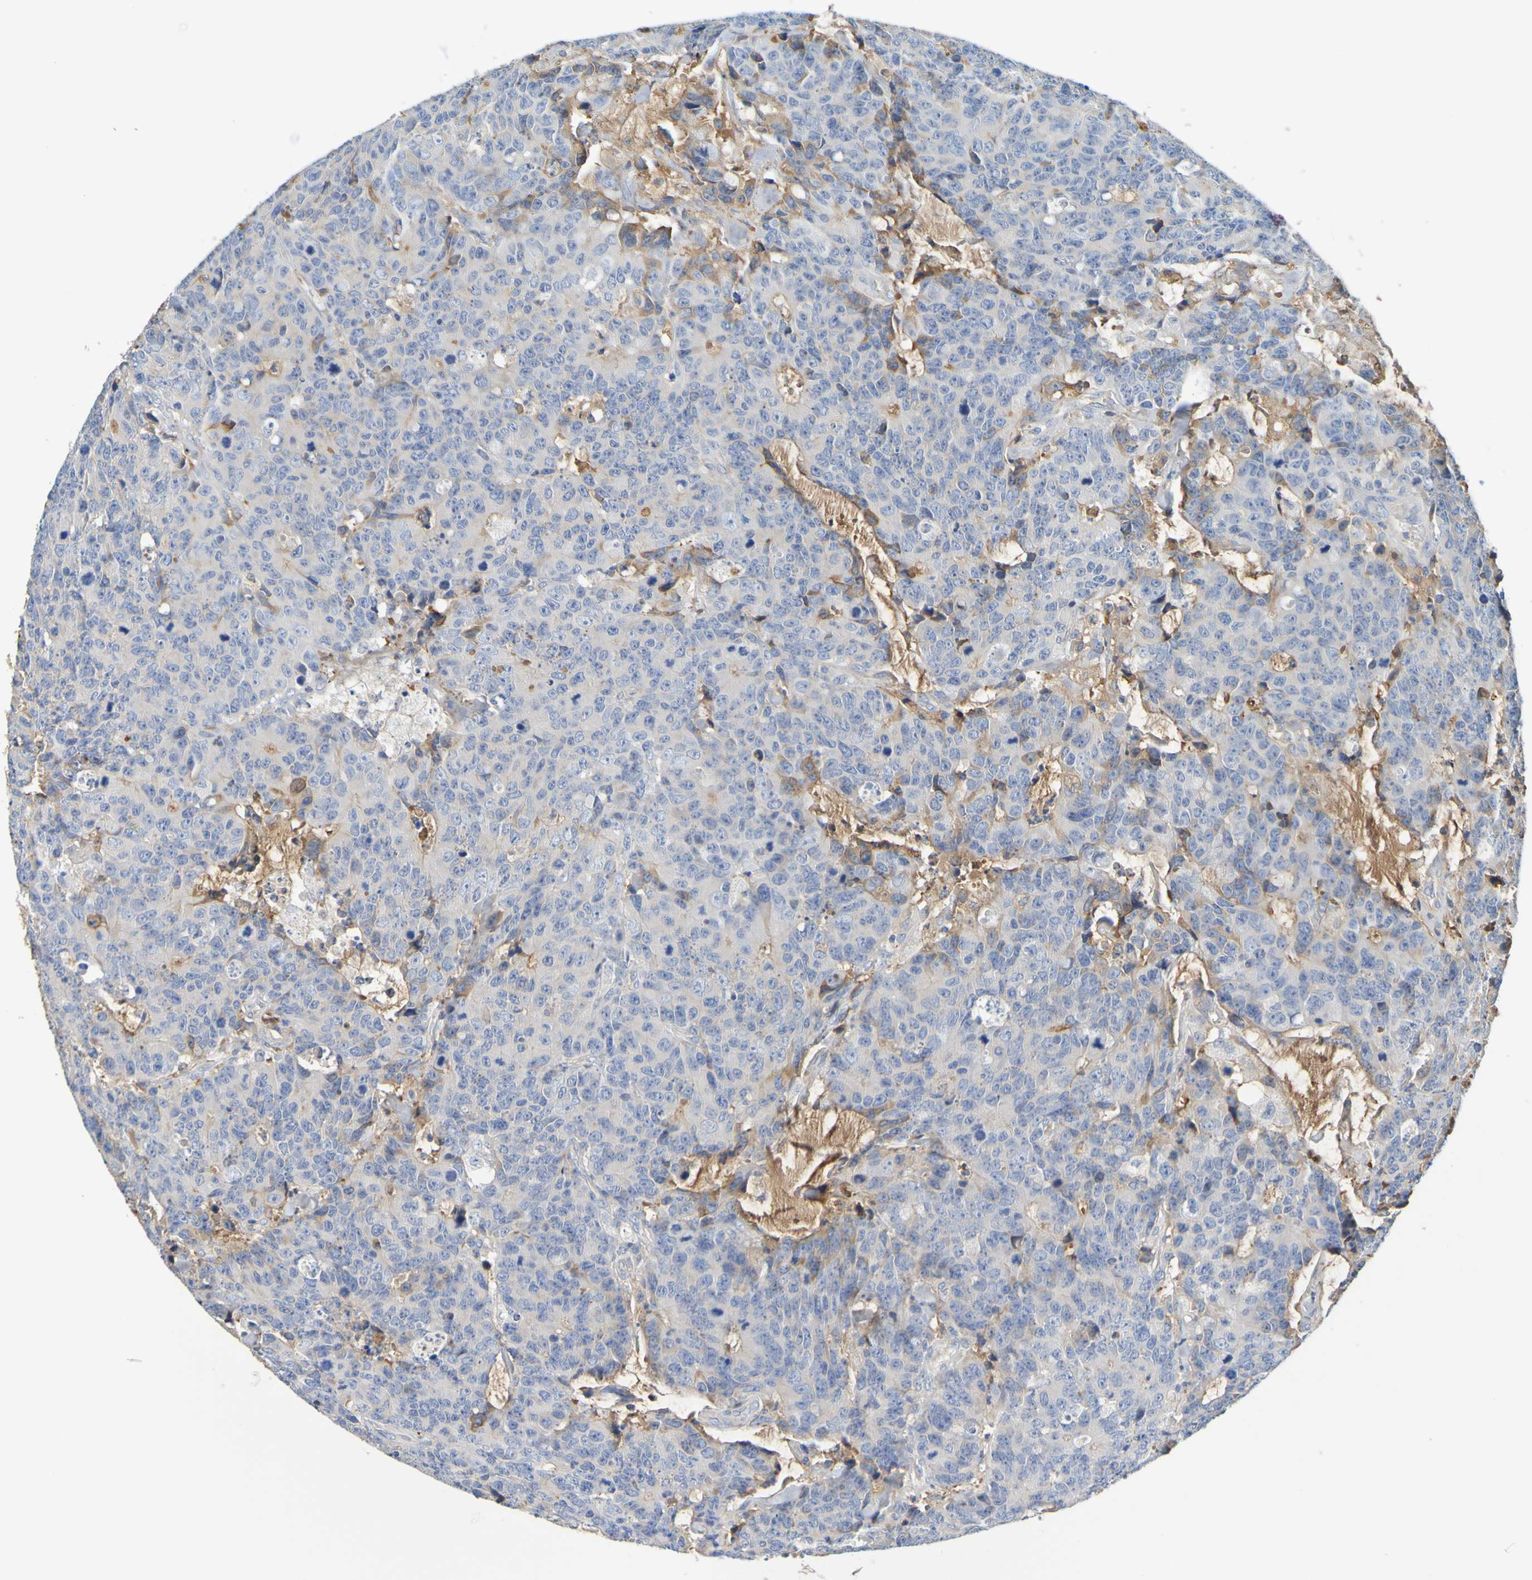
{"staining": {"intensity": "moderate", "quantity": "<25%", "location": "cytoplasmic/membranous"}, "tissue": "colorectal cancer", "cell_type": "Tumor cells", "image_type": "cancer", "snomed": [{"axis": "morphology", "description": "Adenocarcinoma, NOS"}, {"axis": "topography", "description": "Colon"}], "caption": "Protein expression analysis of human colorectal adenocarcinoma reveals moderate cytoplasmic/membranous positivity in about <25% of tumor cells.", "gene": "GAB3", "patient": {"sex": "female", "age": 86}}